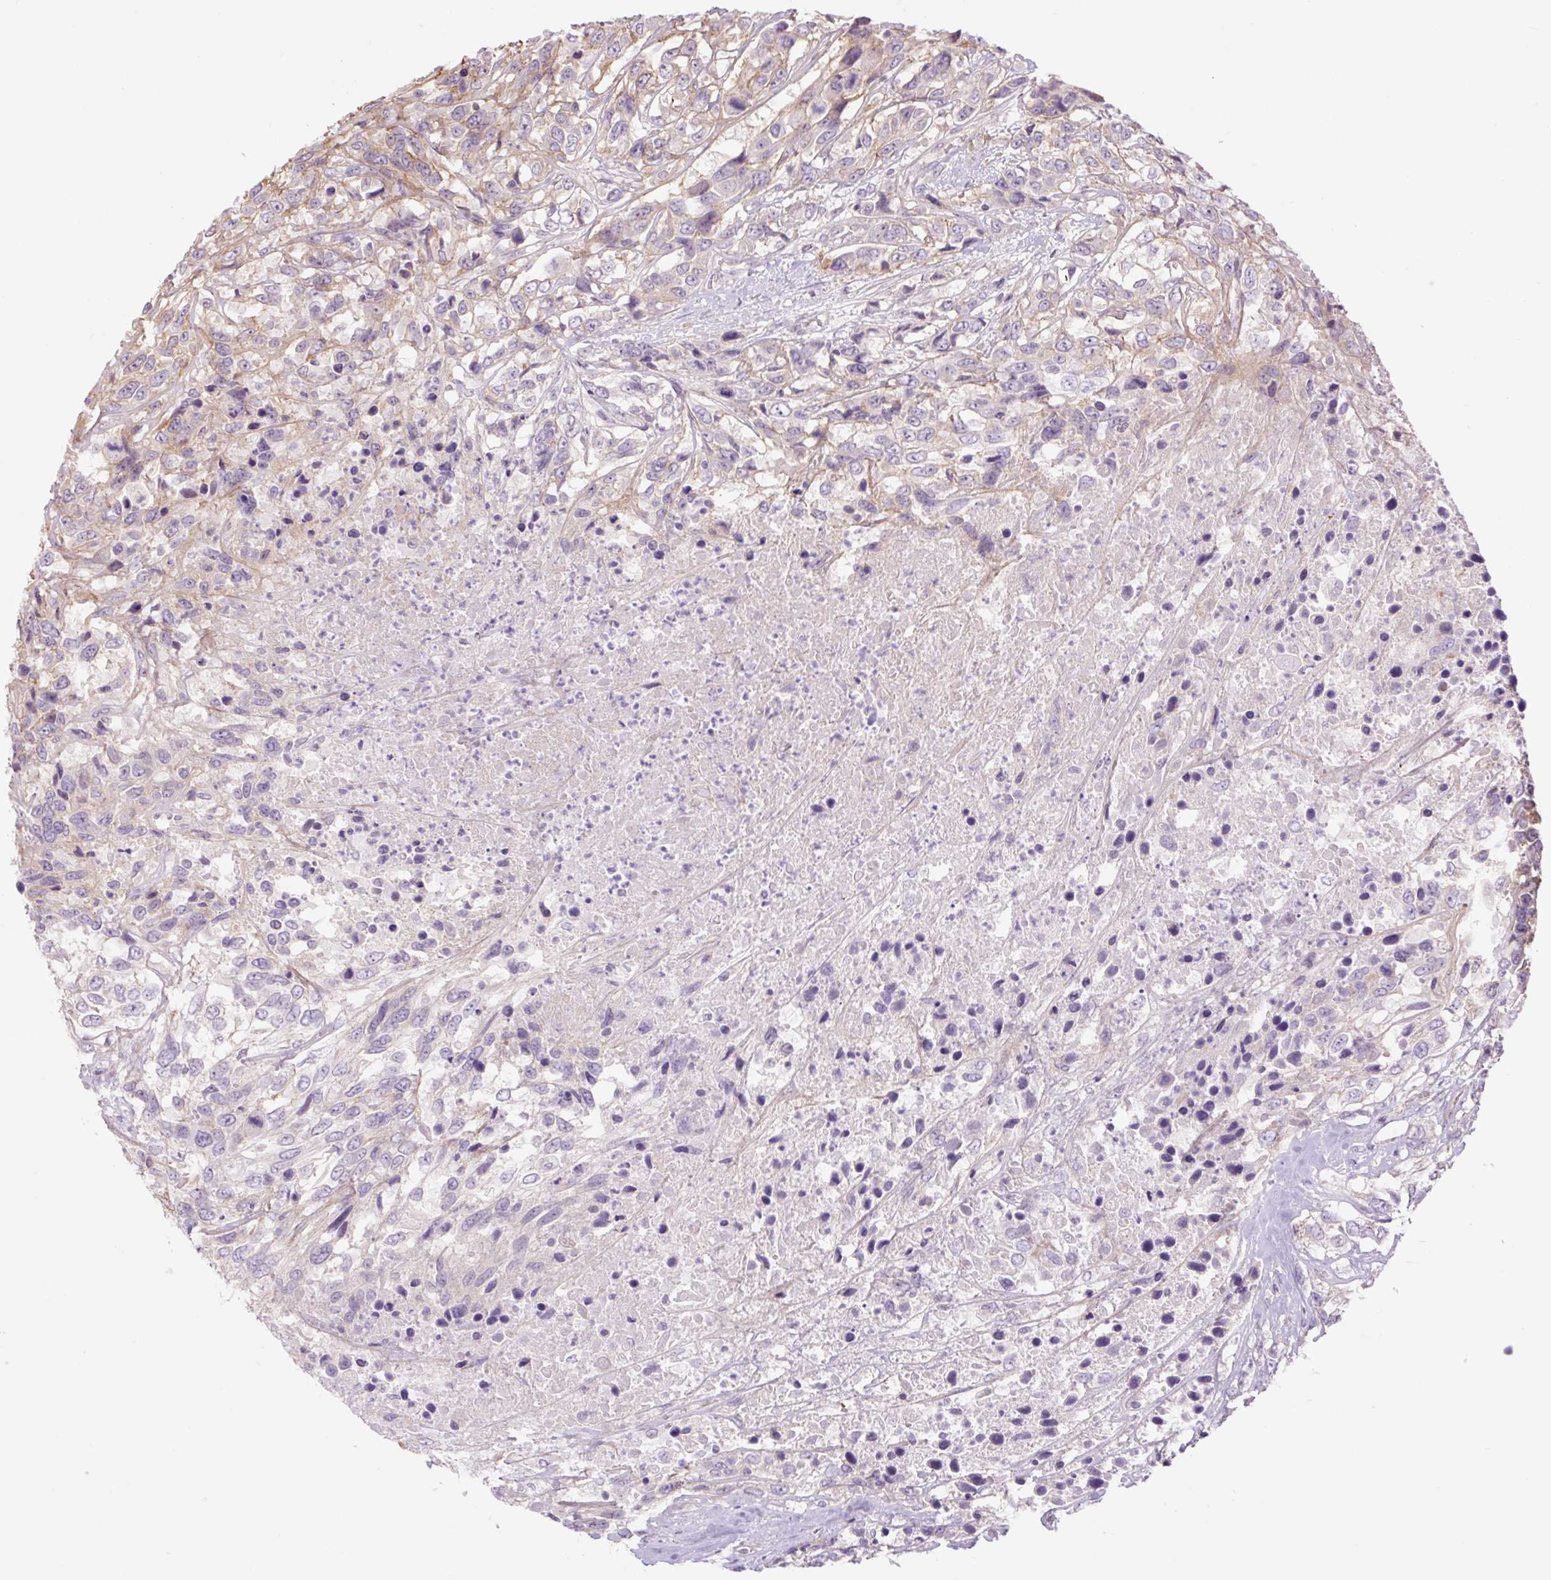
{"staining": {"intensity": "weak", "quantity": "<25%", "location": "cytoplasmic/membranous"}, "tissue": "urothelial cancer", "cell_type": "Tumor cells", "image_type": "cancer", "snomed": [{"axis": "morphology", "description": "Urothelial carcinoma, High grade"}, {"axis": "topography", "description": "Urinary bladder"}], "caption": "High magnification brightfield microscopy of urothelial carcinoma (high-grade) stained with DAB (3,3'-diaminobenzidine) (brown) and counterstained with hematoxylin (blue): tumor cells show no significant expression.", "gene": "GRID2", "patient": {"sex": "female", "age": 70}}